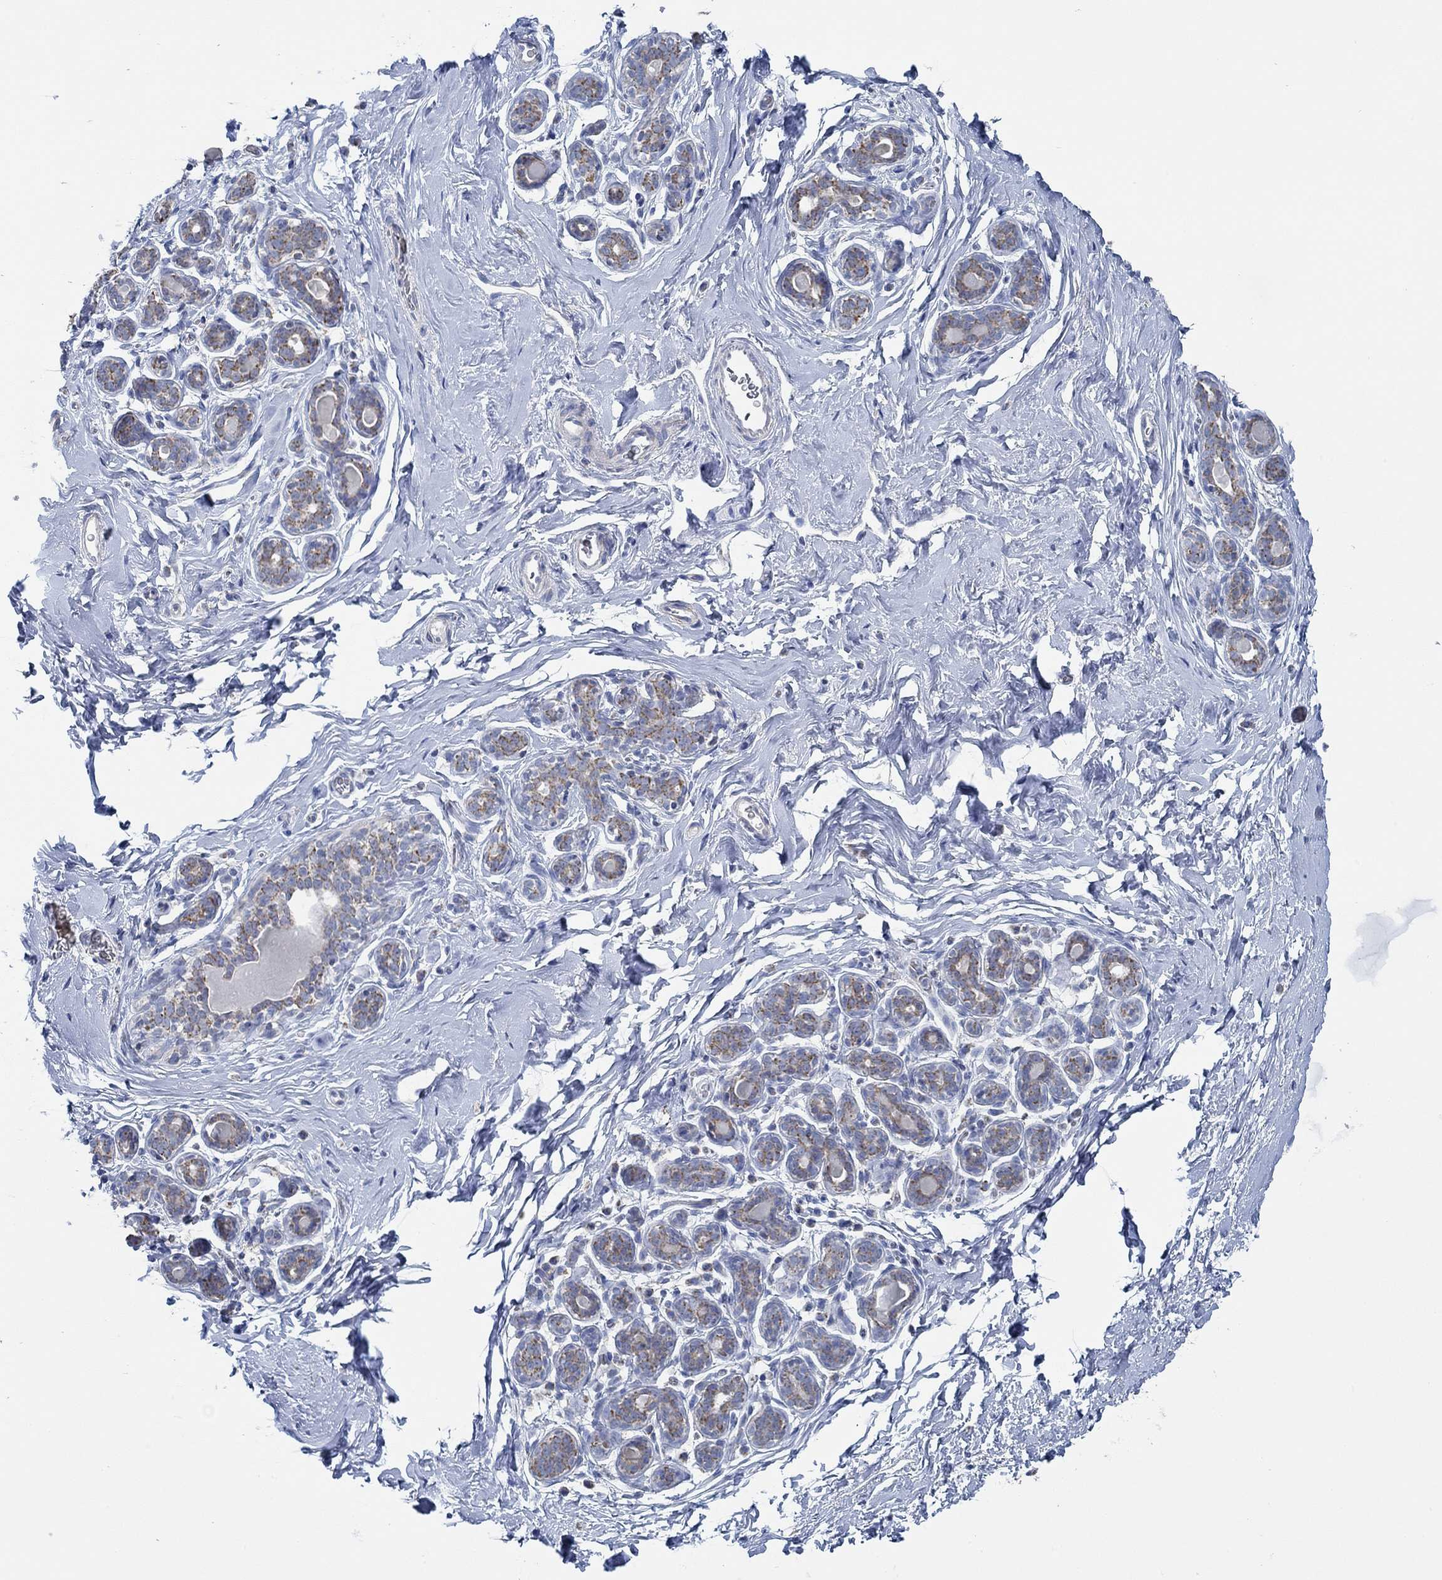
{"staining": {"intensity": "negative", "quantity": "none", "location": "none"}, "tissue": "breast", "cell_type": "Adipocytes", "image_type": "normal", "snomed": [{"axis": "morphology", "description": "Normal tissue, NOS"}, {"axis": "topography", "description": "Skin"}, {"axis": "topography", "description": "Breast"}], "caption": "A photomicrograph of breast stained for a protein demonstrates no brown staining in adipocytes.", "gene": "GLOD5", "patient": {"sex": "female", "age": 43}}